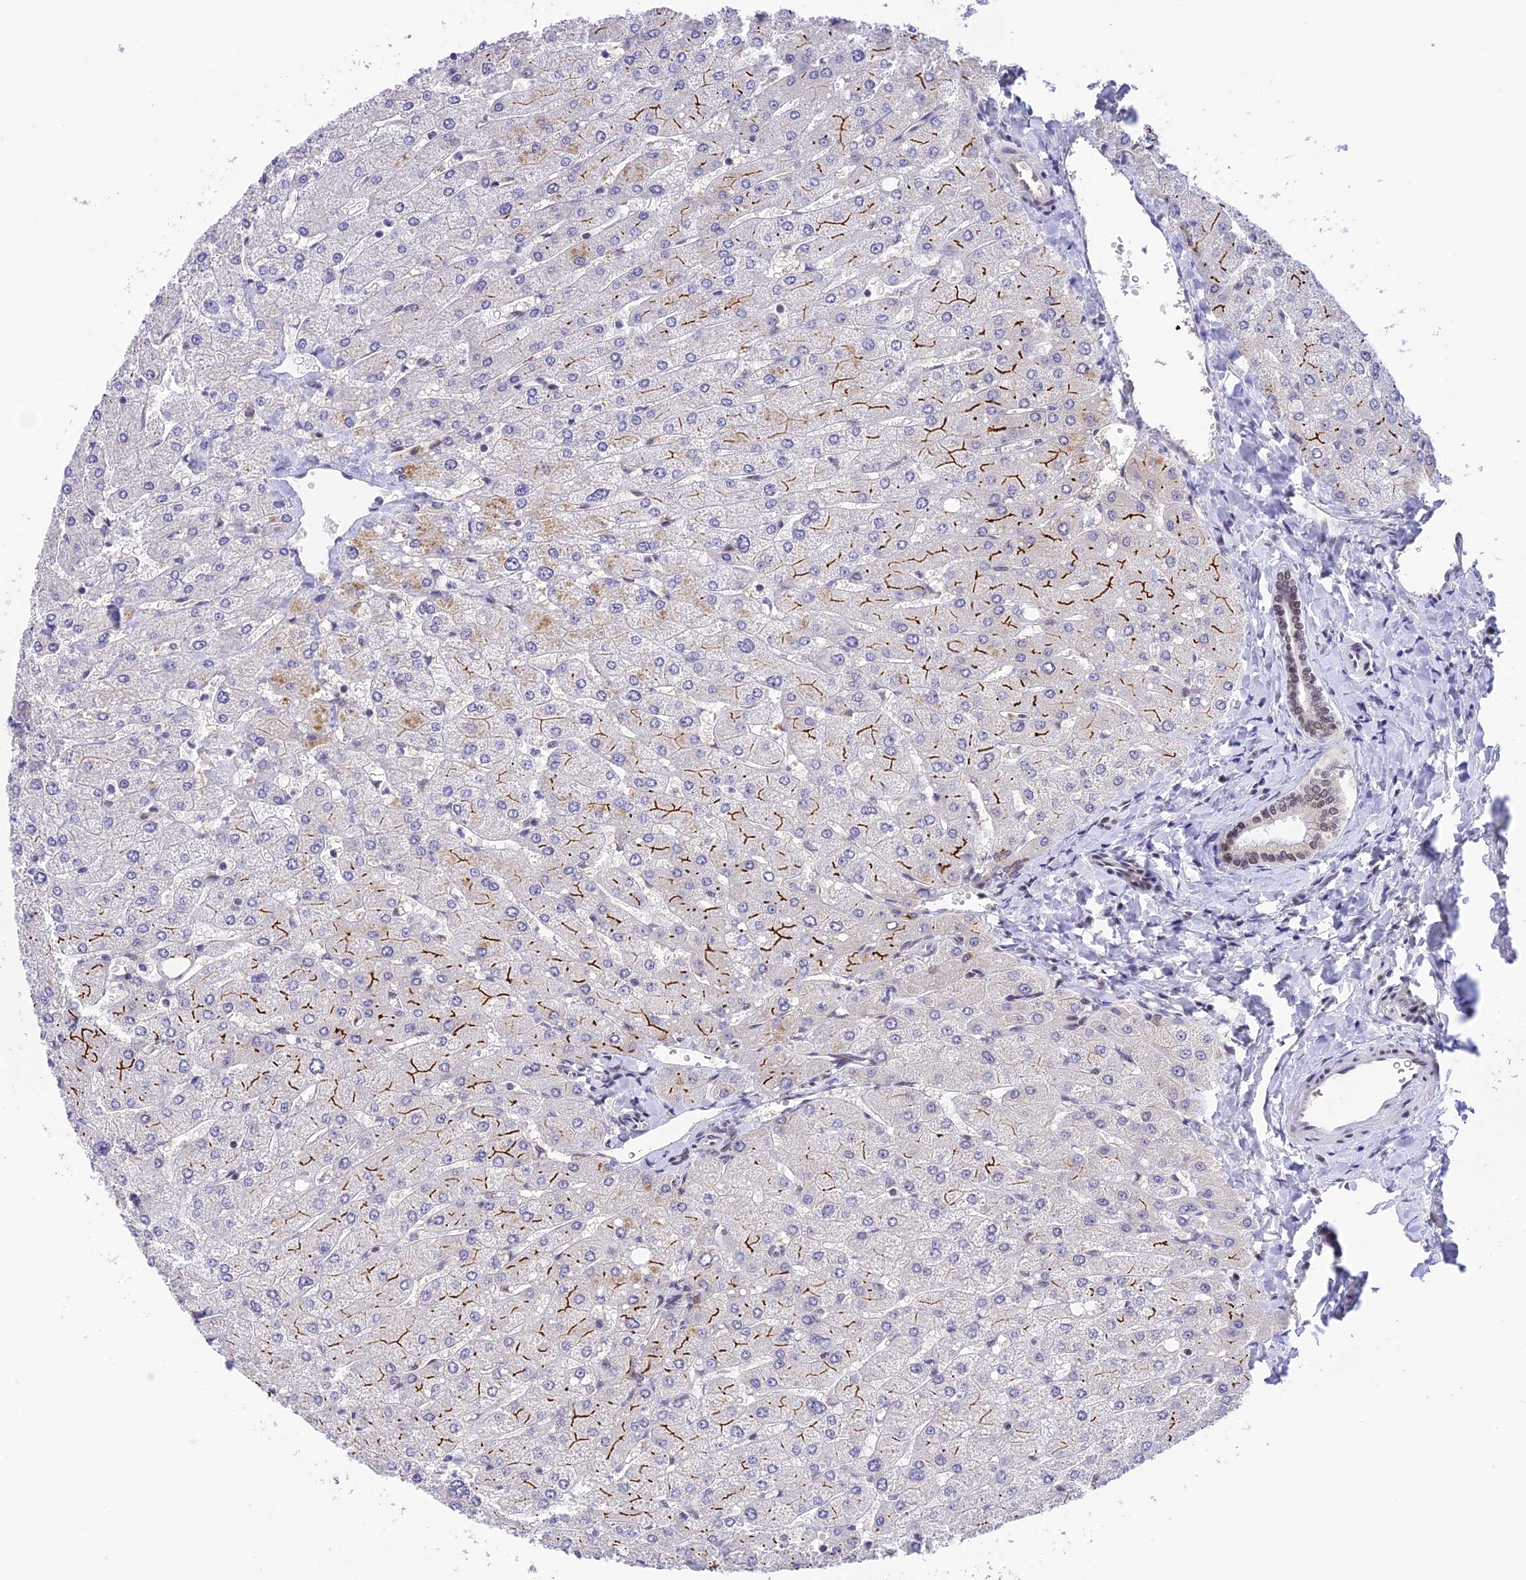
{"staining": {"intensity": "negative", "quantity": "none", "location": "none"}, "tissue": "liver", "cell_type": "Cholangiocytes", "image_type": "normal", "snomed": [{"axis": "morphology", "description": "Normal tissue, NOS"}, {"axis": "topography", "description": "Liver"}], "caption": "Immunohistochemical staining of normal human liver exhibits no significant staining in cholangiocytes.", "gene": "THAP11", "patient": {"sex": "male", "age": 55}}